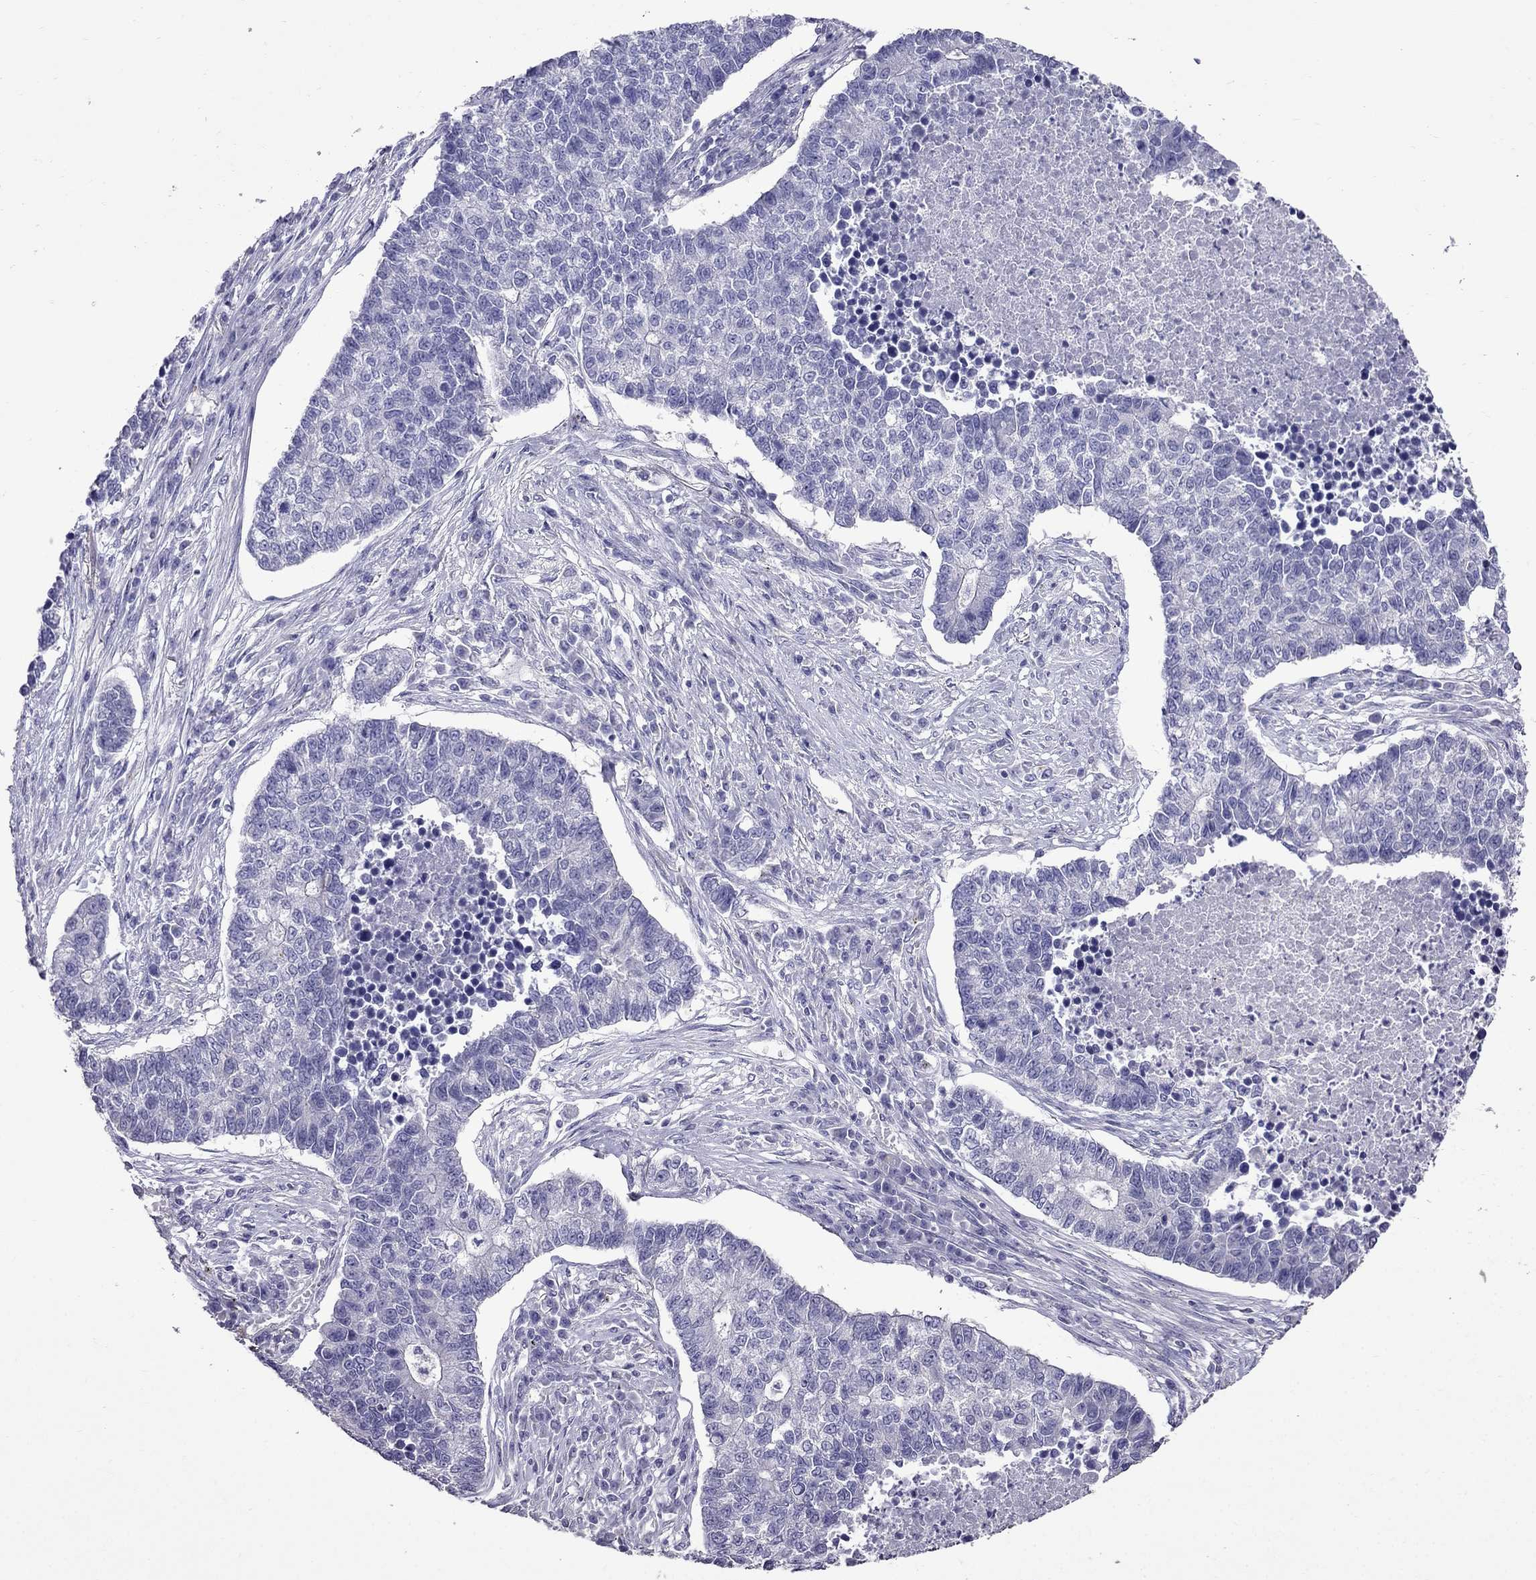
{"staining": {"intensity": "negative", "quantity": "none", "location": "none"}, "tissue": "lung cancer", "cell_type": "Tumor cells", "image_type": "cancer", "snomed": [{"axis": "morphology", "description": "Adenocarcinoma, NOS"}, {"axis": "topography", "description": "Lung"}], "caption": "Human lung cancer (adenocarcinoma) stained for a protein using immunohistochemistry (IHC) displays no staining in tumor cells.", "gene": "OXCT2", "patient": {"sex": "male", "age": 57}}